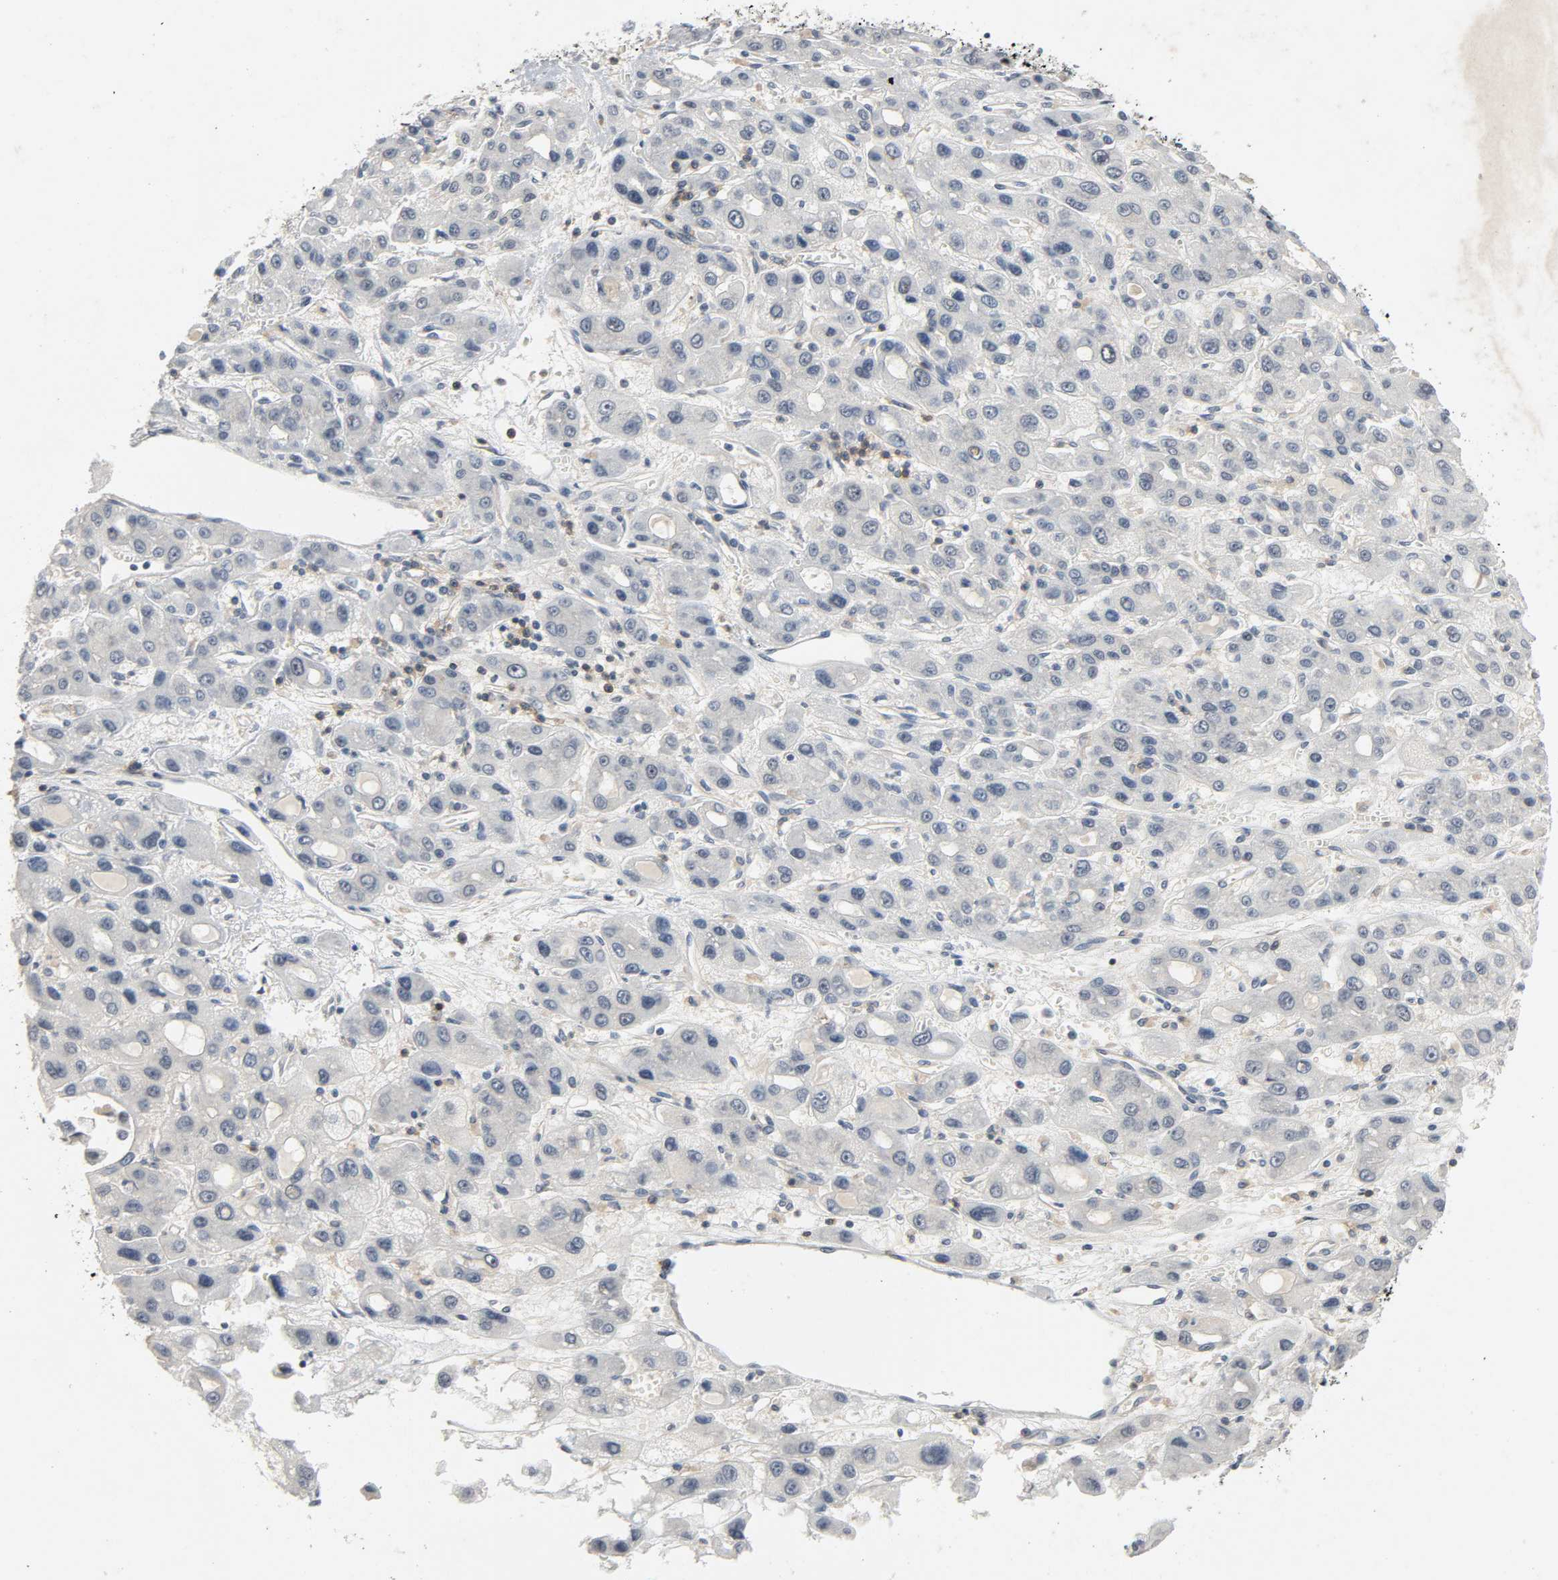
{"staining": {"intensity": "negative", "quantity": "none", "location": "none"}, "tissue": "liver cancer", "cell_type": "Tumor cells", "image_type": "cancer", "snomed": [{"axis": "morphology", "description": "Carcinoma, Hepatocellular, NOS"}, {"axis": "topography", "description": "Liver"}], "caption": "Micrograph shows no significant protein positivity in tumor cells of liver hepatocellular carcinoma.", "gene": "CD4", "patient": {"sex": "male", "age": 55}}